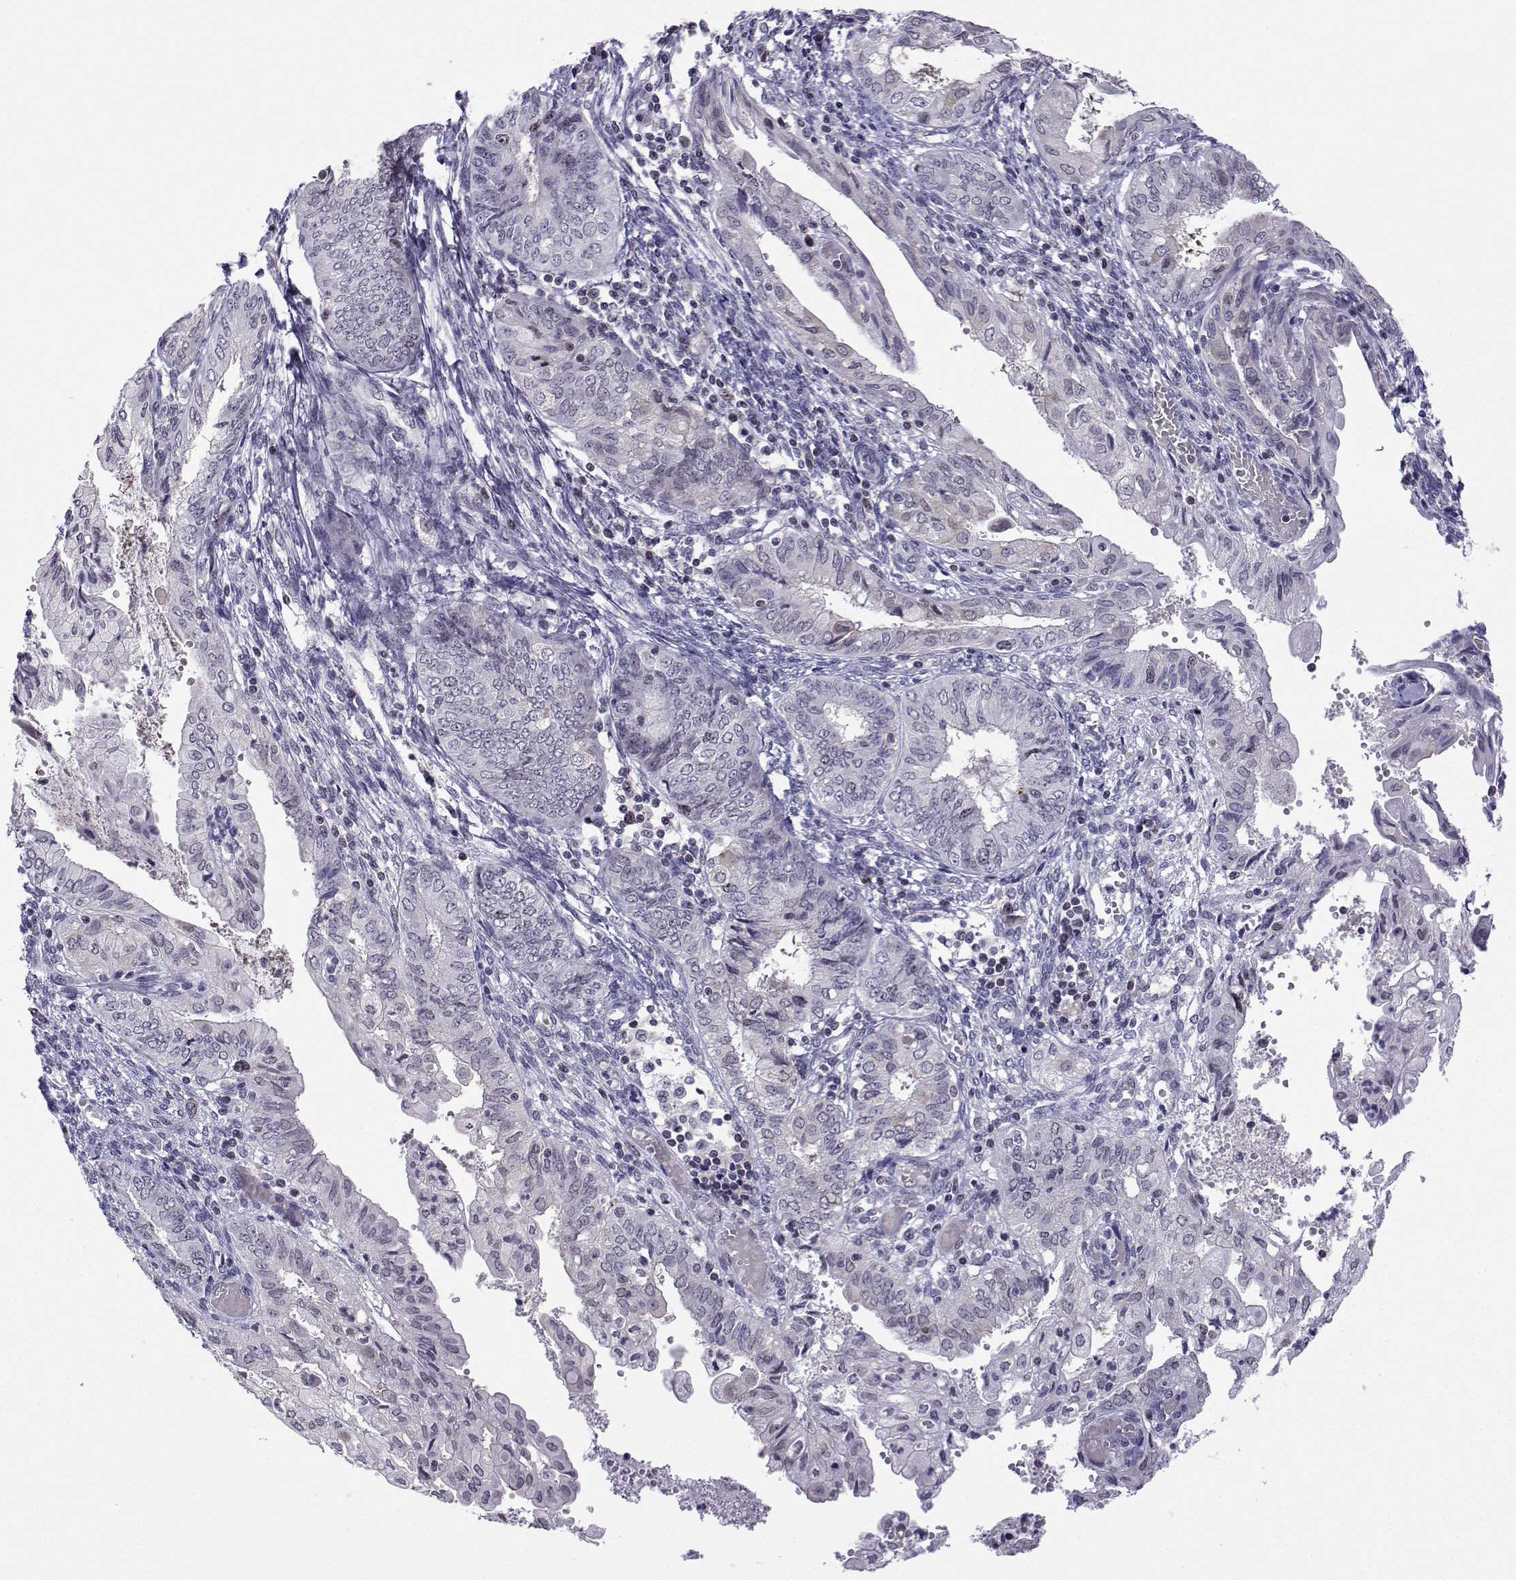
{"staining": {"intensity": "negative", "quantity": "none", "location": "none"}, "tissue": "endometrial cancer", "cell_type": "Tumor cells", "image_type": "cancer", "snomed": [{"axis": "morphology", "description": "Adenocarcinoma, NOS"}, {"axis": "topography", "description": "Endometrium"}], "caption": "Tumor cells show no significant positivity in endometrial cancer (adenocarcinoma).", "gene": "INCENP", "patient": {"sex": "female", "age": 68}}